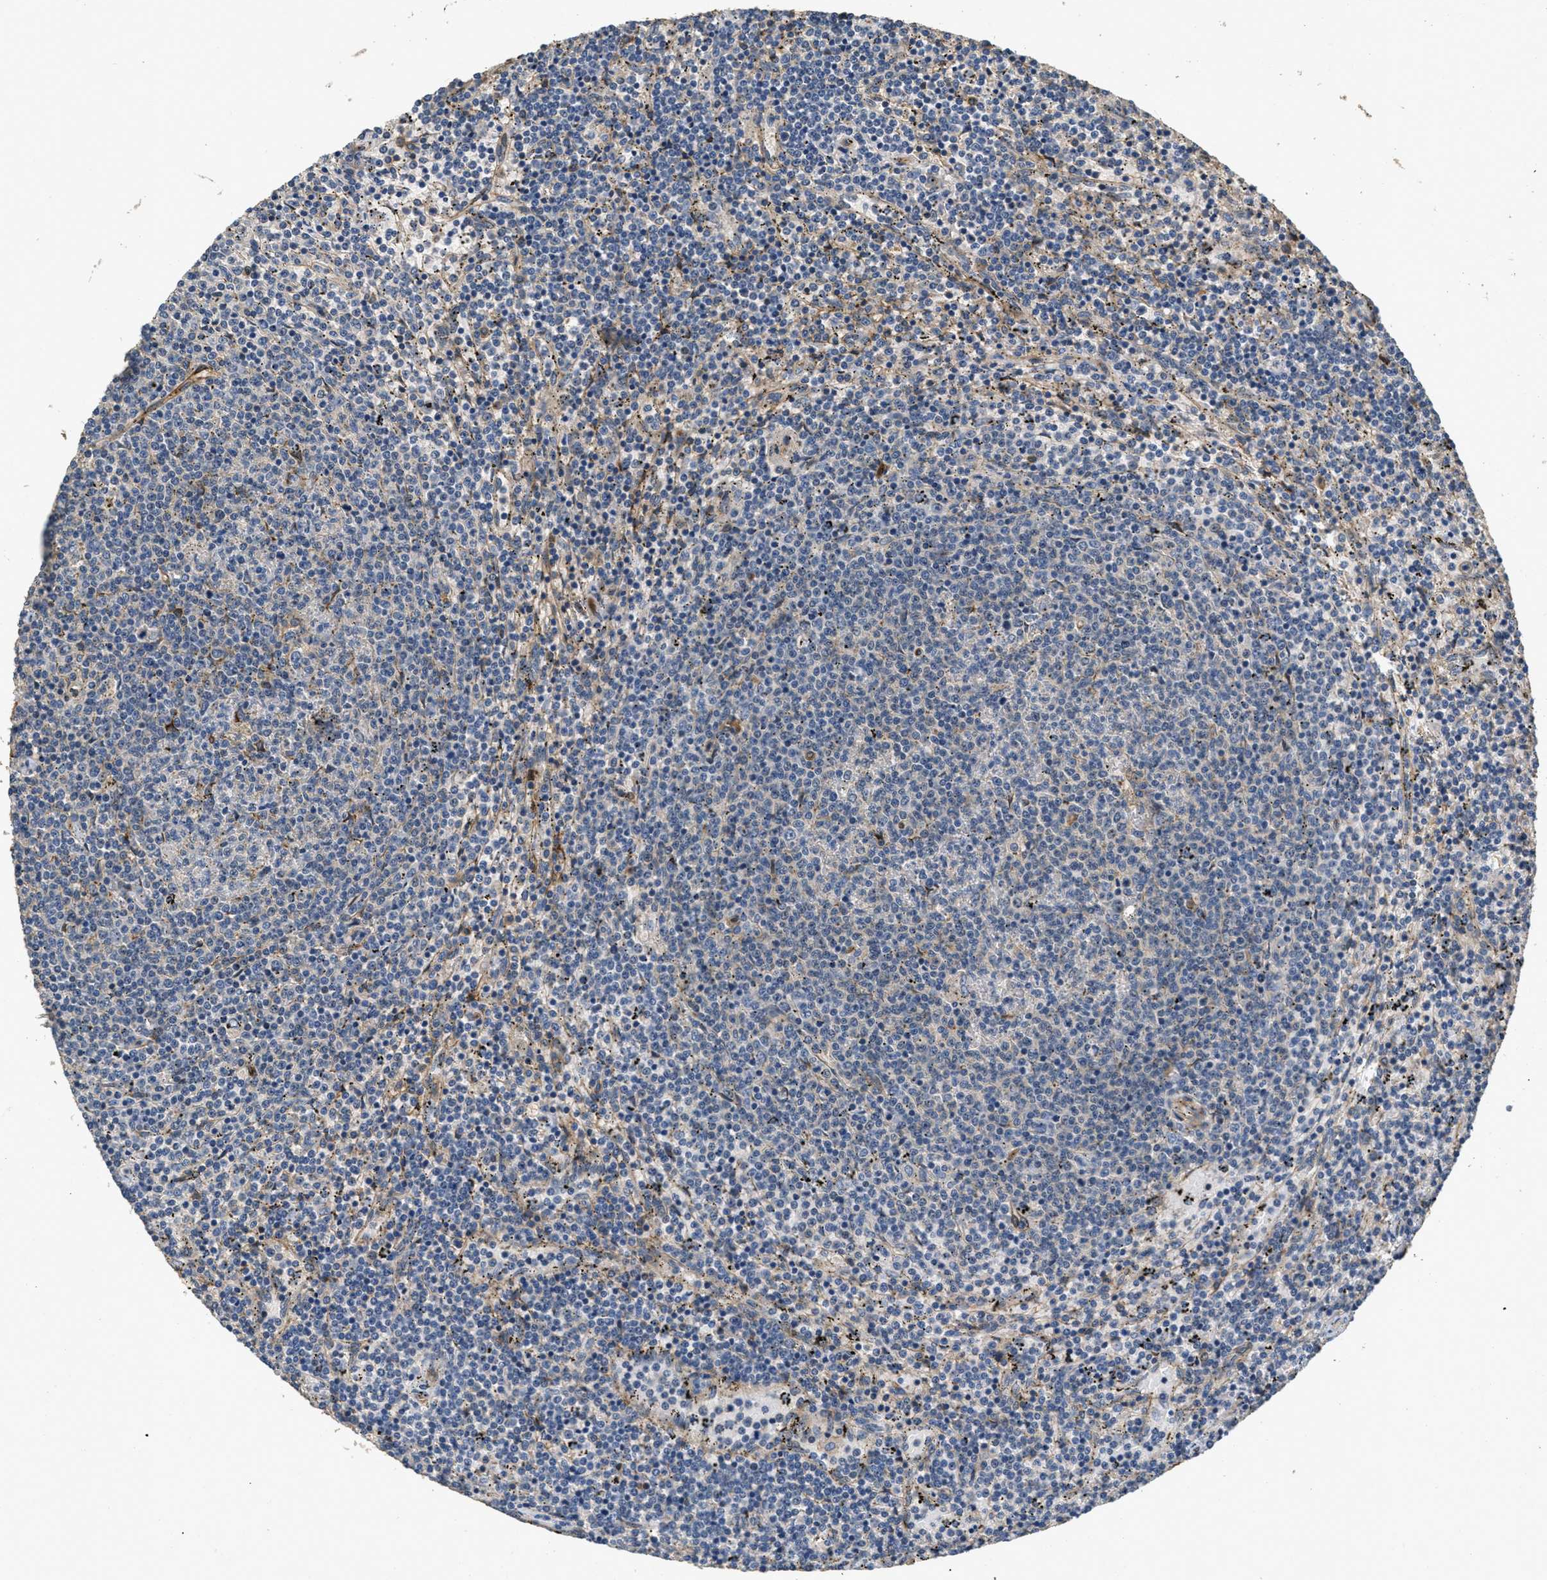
{"staining": {"intensity": "negative", "quantity": "none", "location": "none"}, "tissue": "lymphoma", "cell_type": "Tumor cells", "image_type": "cancer", "snomed": [{"axis": "morphology", "description": "Malignant lymphoma, non-Hodgkin's type, Low grade"}, {"axis": "topography", "description": "Spleen"}], "caption": "DAB (3,3'-diaminobenzidine) immunohistochemical staining of lymphoma shows no significant staining in tumor cells.", "gene": "OSMR", "patient": {"sex": "female", "age": 50}}